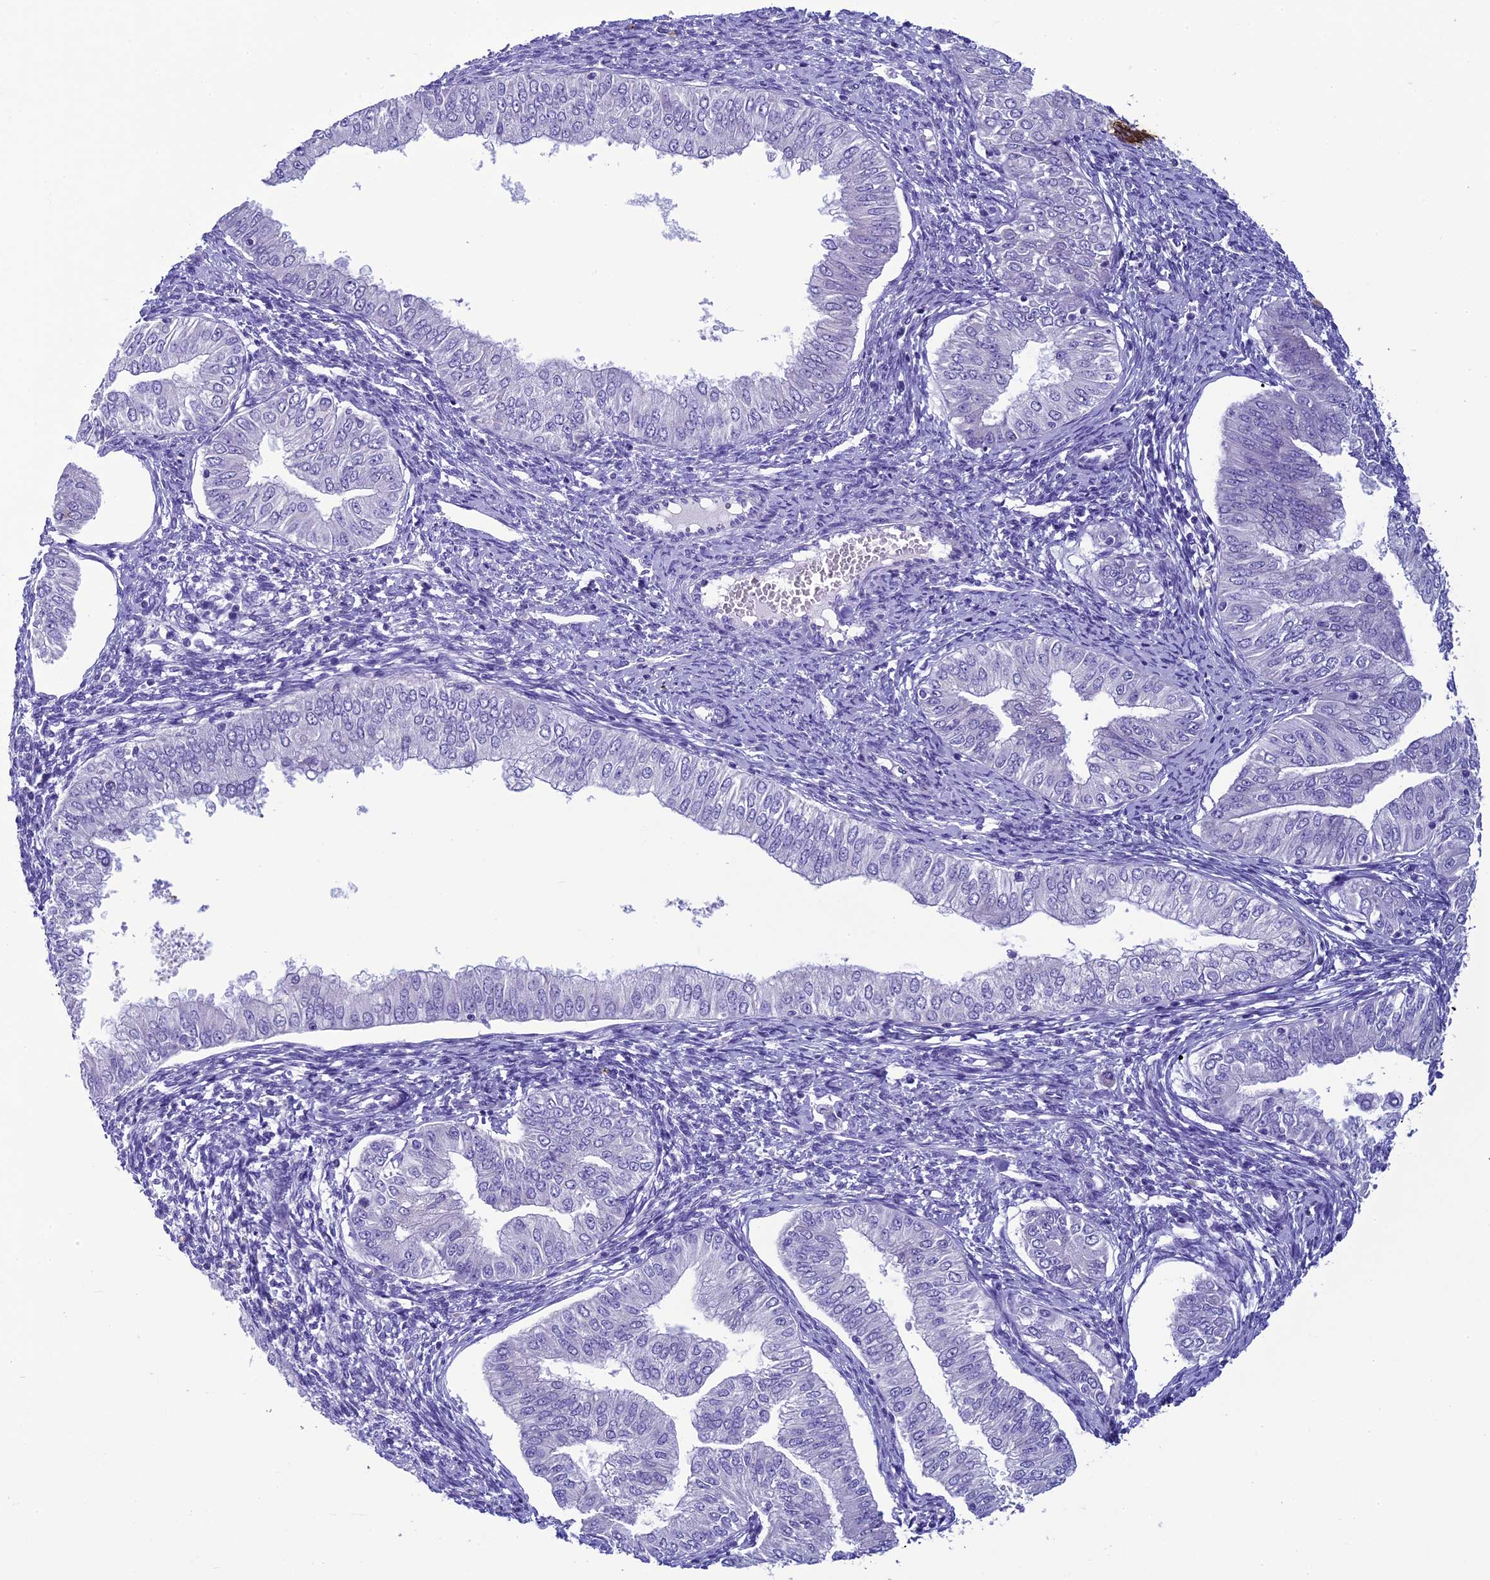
{"staining": {"intensity": "negative", "quantity": "none", "location": "none"}, "tissue": "endometrial cancer", "cell_type": "Tumor cells", "image_type": "cancer", "snomed": [{"axis": "morphology", "description": "Normal tissue, NOS"}, {"axis": "morphology", "description": "Adenocarcinoma, NOS"}, {"axis": "topography", "description": "Endometrium"}], "caption": "Tumor cells are negative for protein expression in human endometrial cancer (adenocarcinoma).", "gene": "SCEL", "patient": {"sex": "female", "age": 53}}